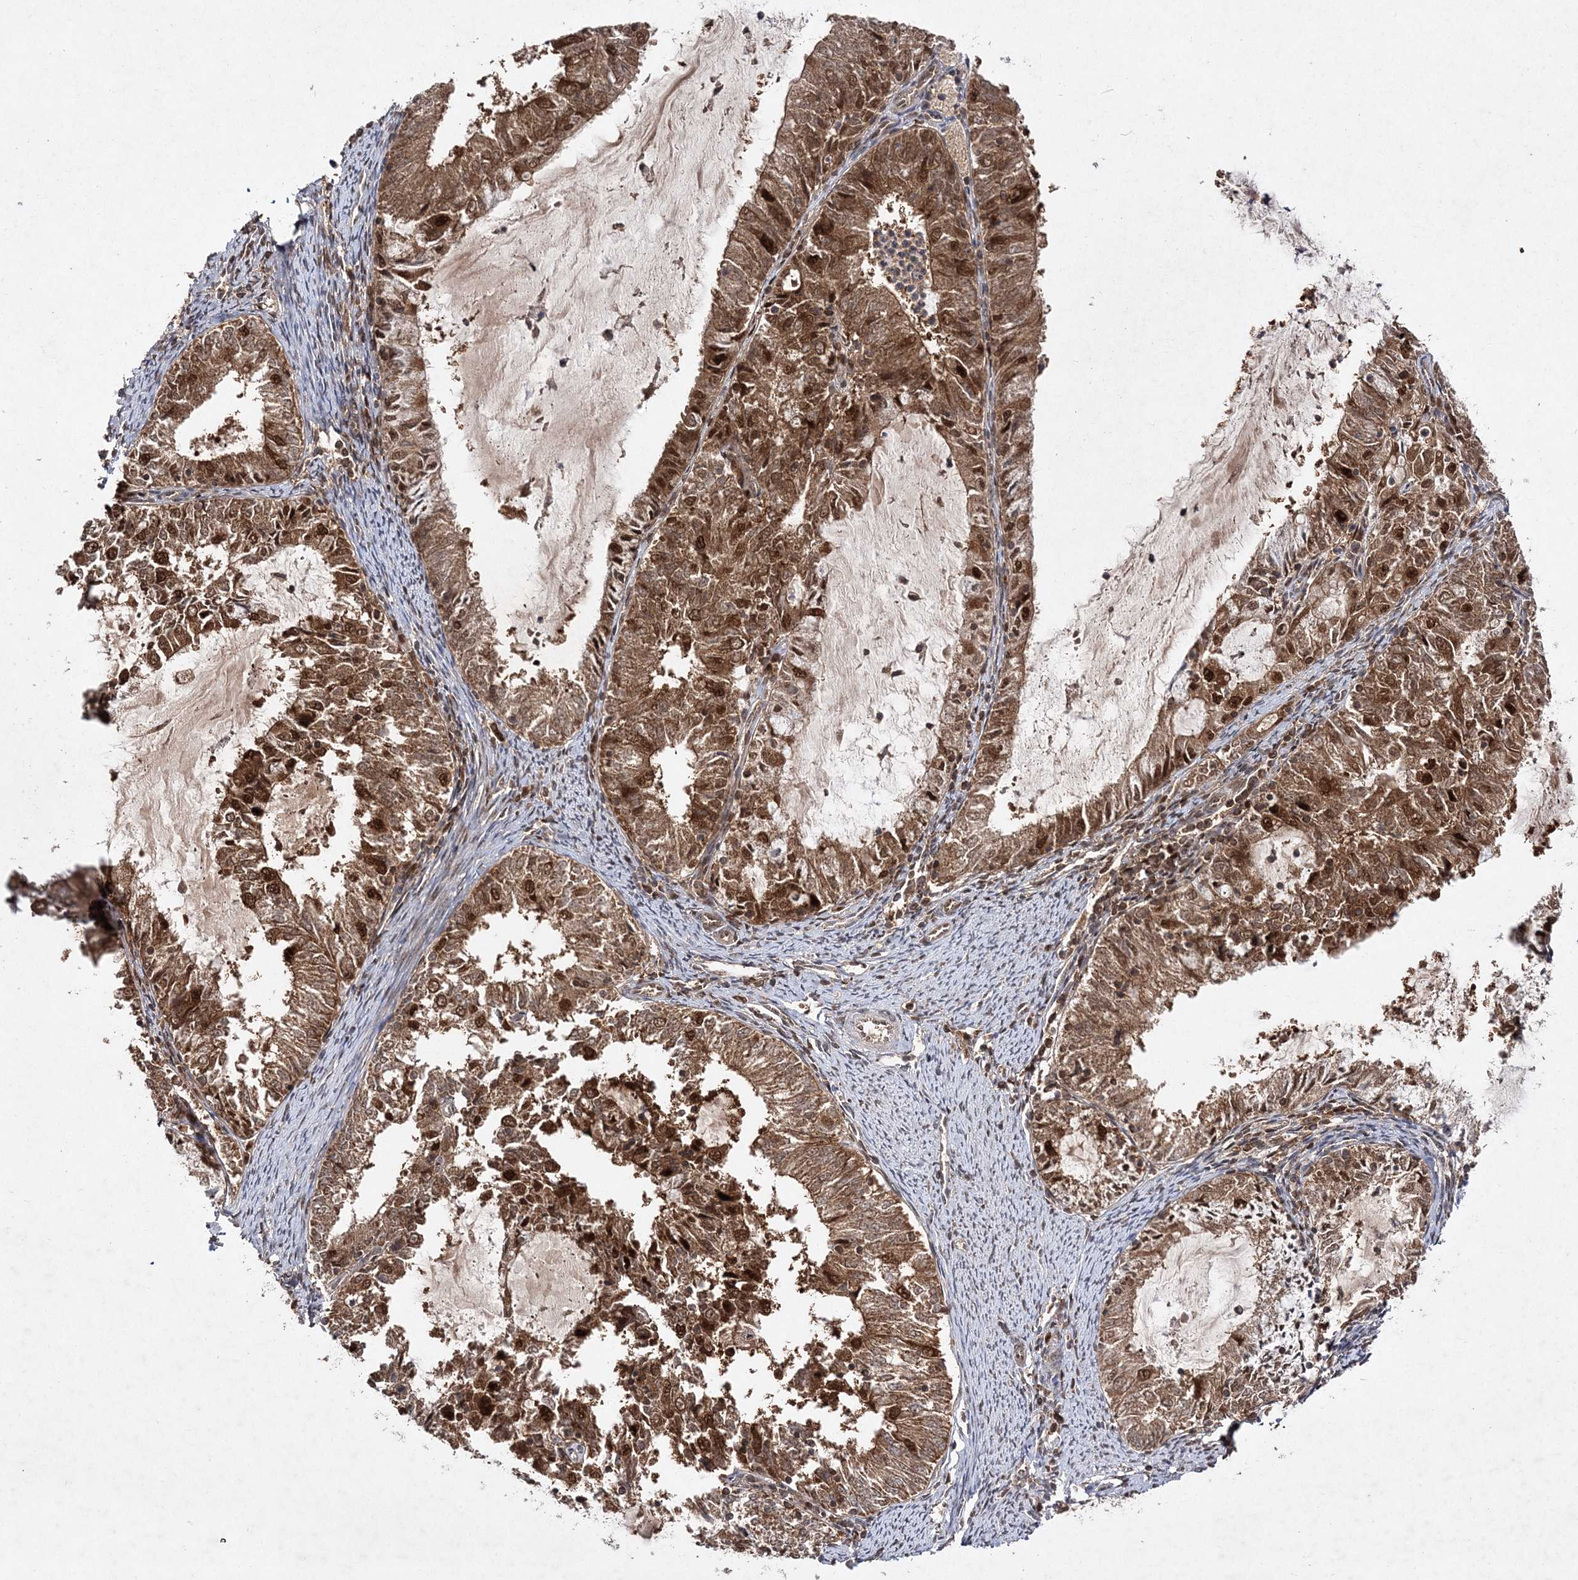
{"staining": {"intensity": "moderate", "quantity": ">75%", "location": "cytoplasmic/membranous,nuclear"}, "tissue": "endometrial cancer", "cell_type": "Tumor cells", "image_type": "cancer", "snomed": [{"axis": "morphology", "description": "Adenocarcinoma, NOS"}, {"axis": "topography", "description": "Endometrium"}], "caption": "Tumor cells reveal moderate cytoplasmic/membranous and nuclear expression in approximately >75% of cells in adenocarcinoma (endometrial). (IHC, brightfield microscopy, high magnification).", "gene": "NIF3L1", "patient": {"sex": "female", "age": 57}}